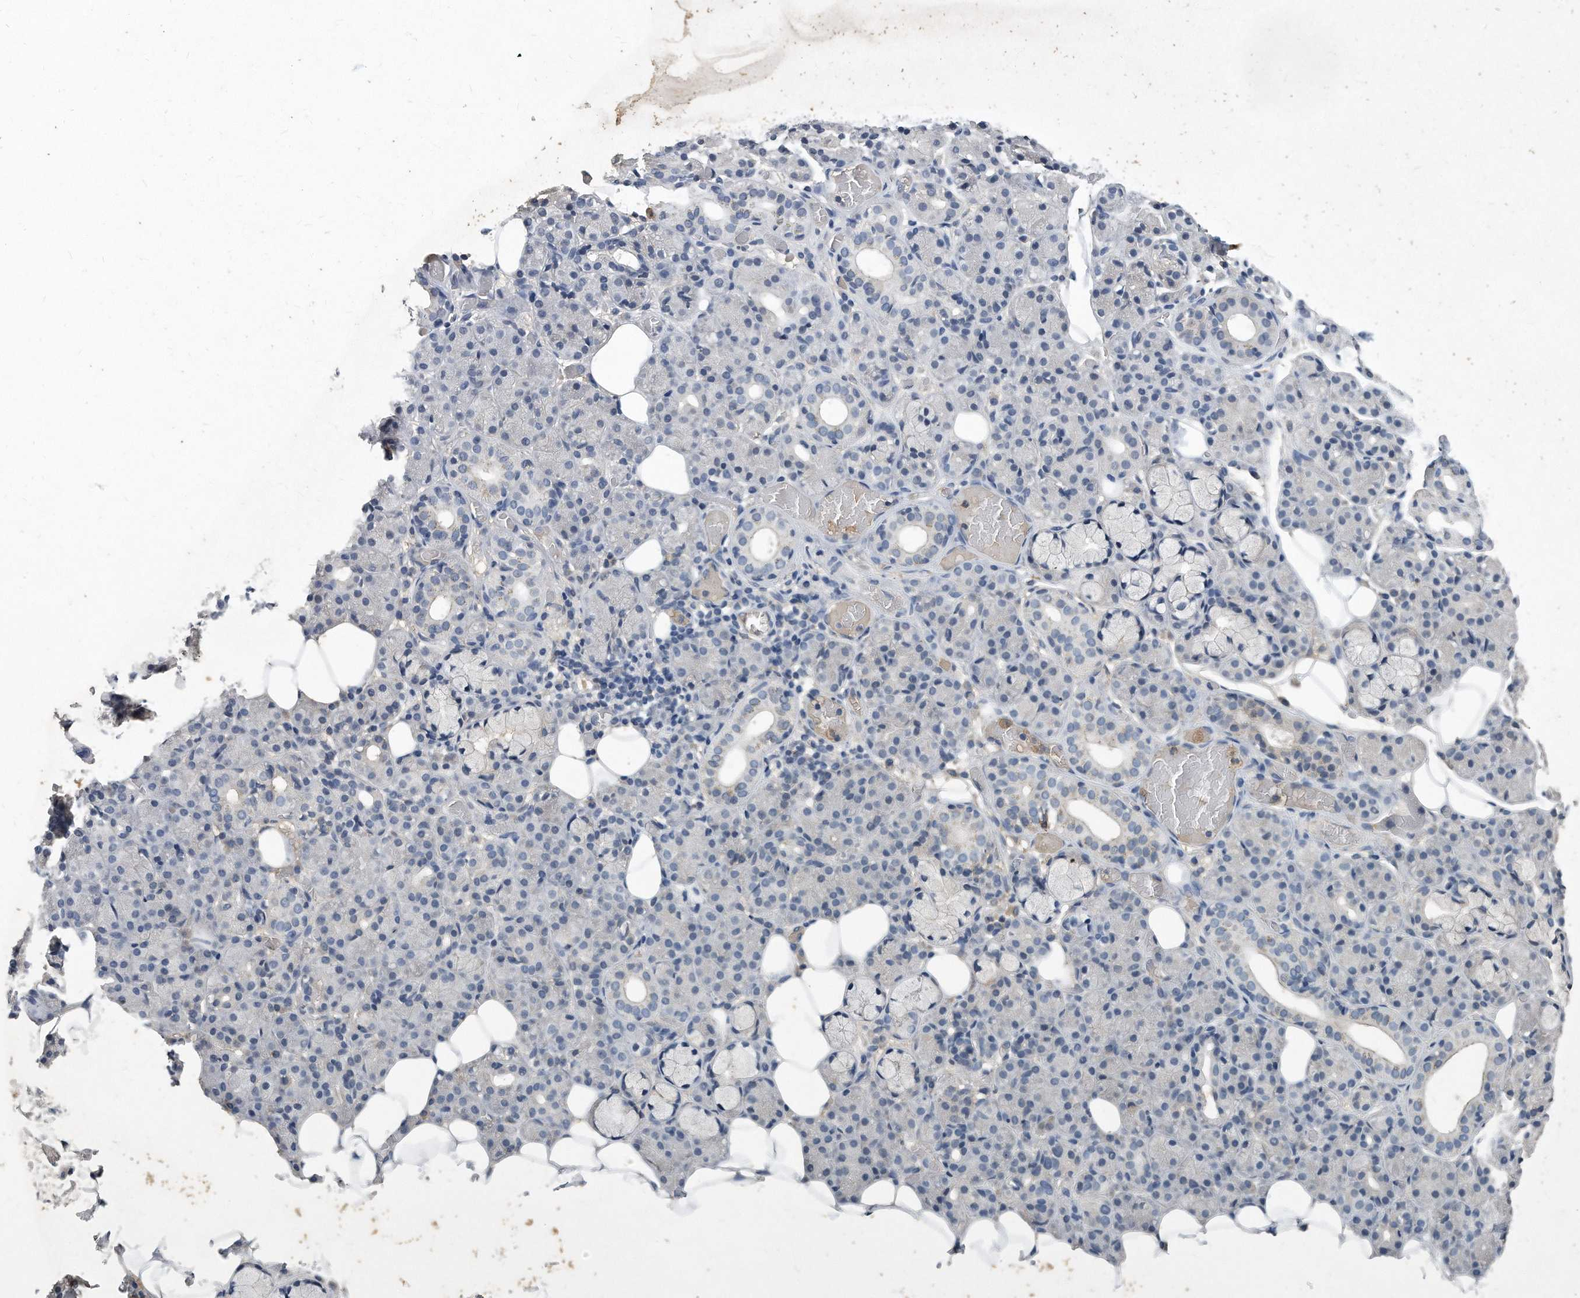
{"staining": {"intensity": "negative", "quantity": "none", "location": "none"}, "tissue": "salivary gland", "cell_type": "Glandular cells", "image_type": "normal", "snomed": [{"axis": "morphology", "description": "Normal tissue, NOS"}, {"axis": "topography", "description": "Salivary gland"}], "caption": "Protein analysis of benign salivary gland reveals no significant staining in glandular cells.", "gene": "HOMER3", "patient": {"sex": "male", "age": 63}}